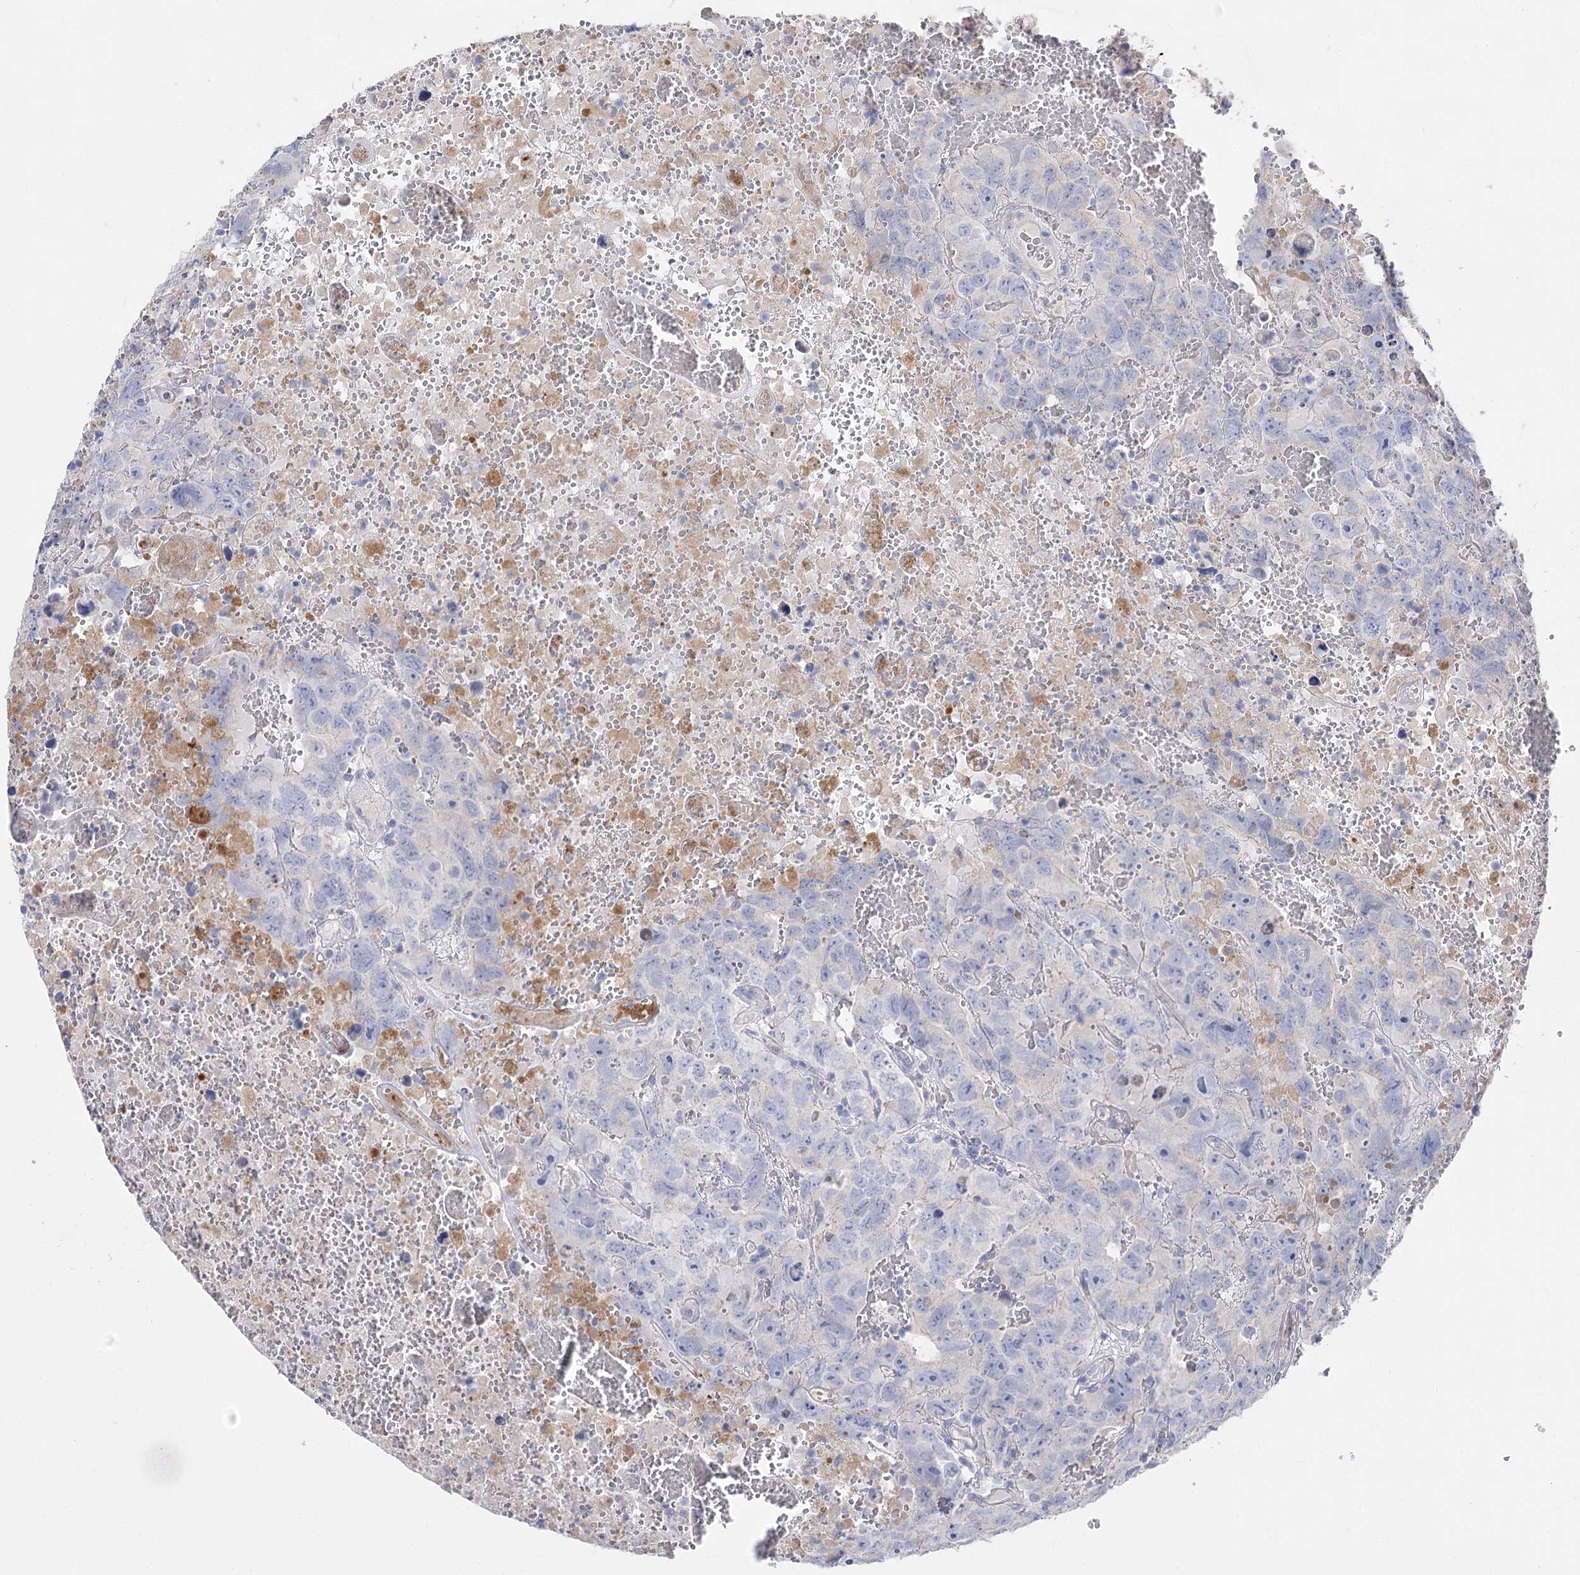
{"staining": {"intensity": "negative", "quantity": "none", "location": "none"}, "tissue": "testis cancer", "cell_type": "Tumor cells", "image_type": "cancer", "snomed": [{"axis": "morphology", "description": "Carcinoma, Embryonal, NOS"}, {"axis": "topography", "description": "Testis"}], "caption": "Tumor cells are negative for brown protein staining in testis cancer.", "gene": "NRAP", "patient": {"sex": "male", "age": 45}}